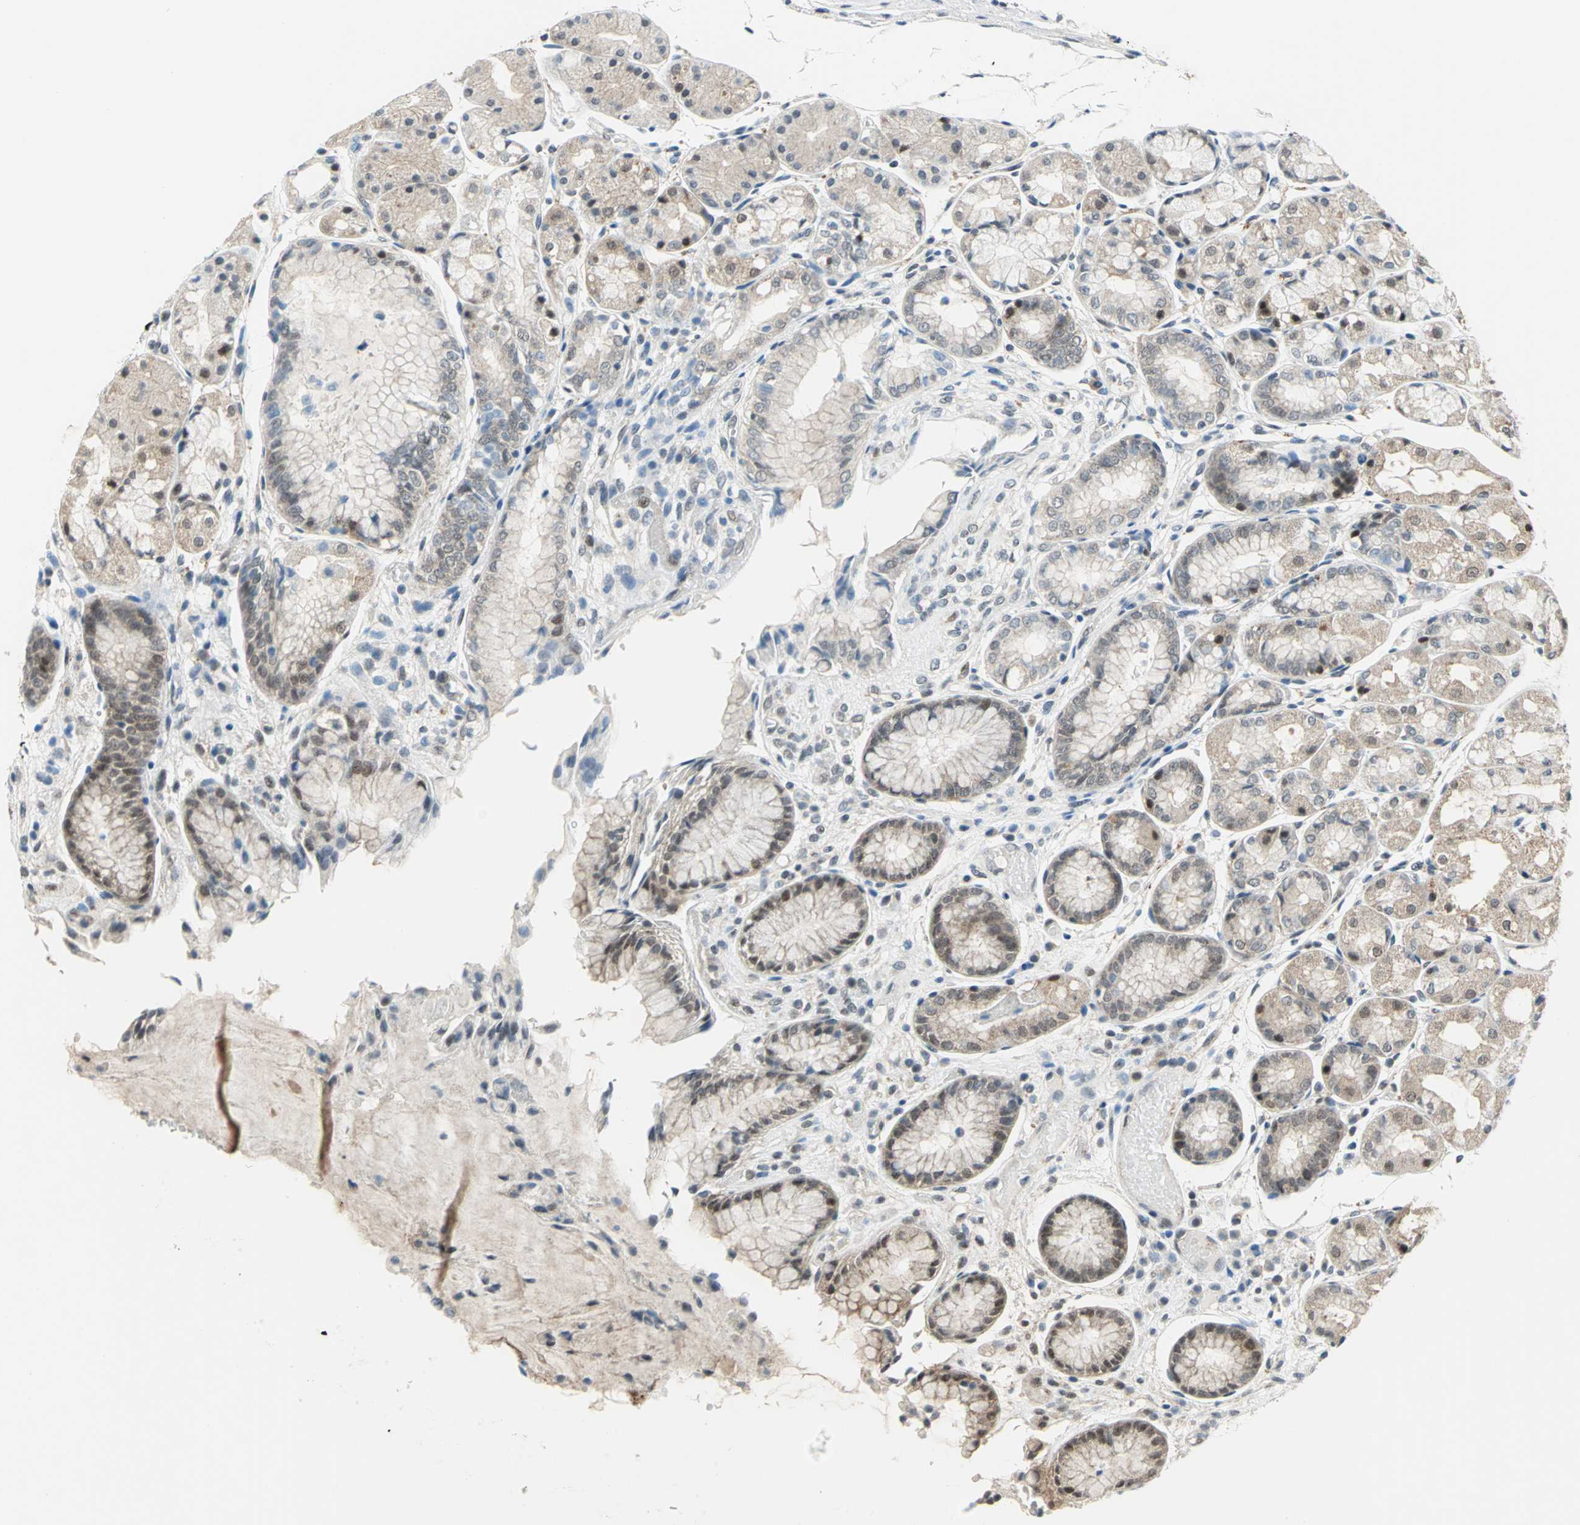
{"staining": {"intensity": "moderate", "quantity": ">75%", "location": "cytoplasmic/membranous,nuclear"}, "tissue": "stomach", "cell_type": "Glandular cells", "image_type": "normal", "snomed": [{"axis": "morphology", "description": "Normal tissue, NOS"}, {"axis": "topography", "description": "Stomach, upper"}], "caption": "Moderate cytoplasmic/membranous,nuclear positivity is seen in about >75% of glandular cells in benign stomach. (Brightfield microscopy of DAB IHC at high magnification).", "gene": "PIN1", "patient": {"sex": "male", "age": 72}}